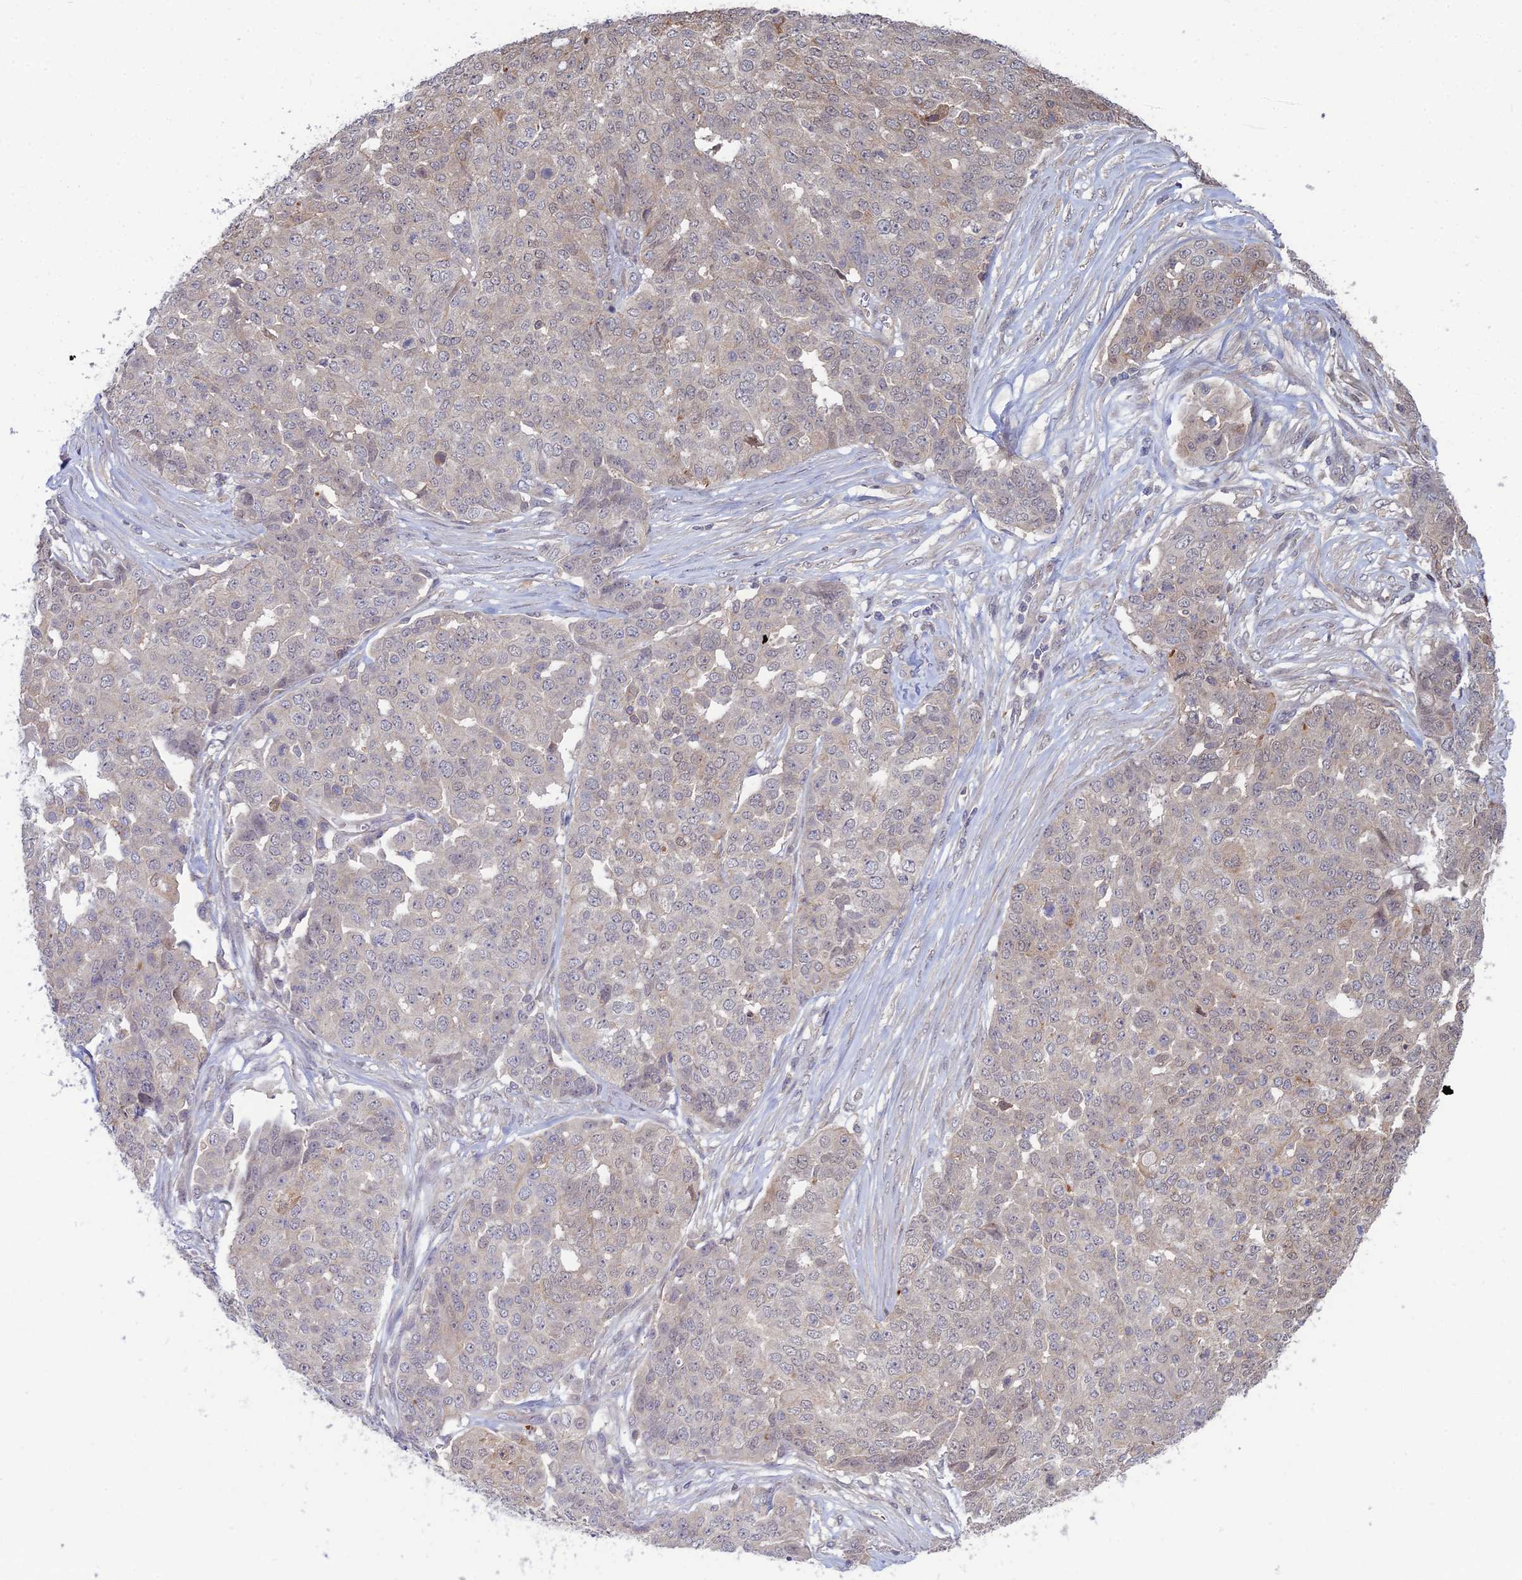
{"staining": {"intensity": "weak", "quantity": "<25%", "location": "cytoplasmic/membranous,nuclear"}, "tissue": "ovarian cancer", "cell_type": "Tumor cells", "image_type": "cancer", "snomed": [{"axis": "morphology", "description": "Cystadenocarcinoma, serous, NOS"}, {"axis": "topography", "description": "Soft tissue"}, {"axis": "topography", "description": "Ovary"}], "caption": "Tumor cells are negative for protein expression in human ovarian serous cystadenocarcinoma. The staining was performed using DAB to visualize the protein expression in brown, while the nuclei were stained in blue with hematoxylin (Magnification: 20x).", "gene": "OPA3", "patient": {"sex": "female", "age": 57}}